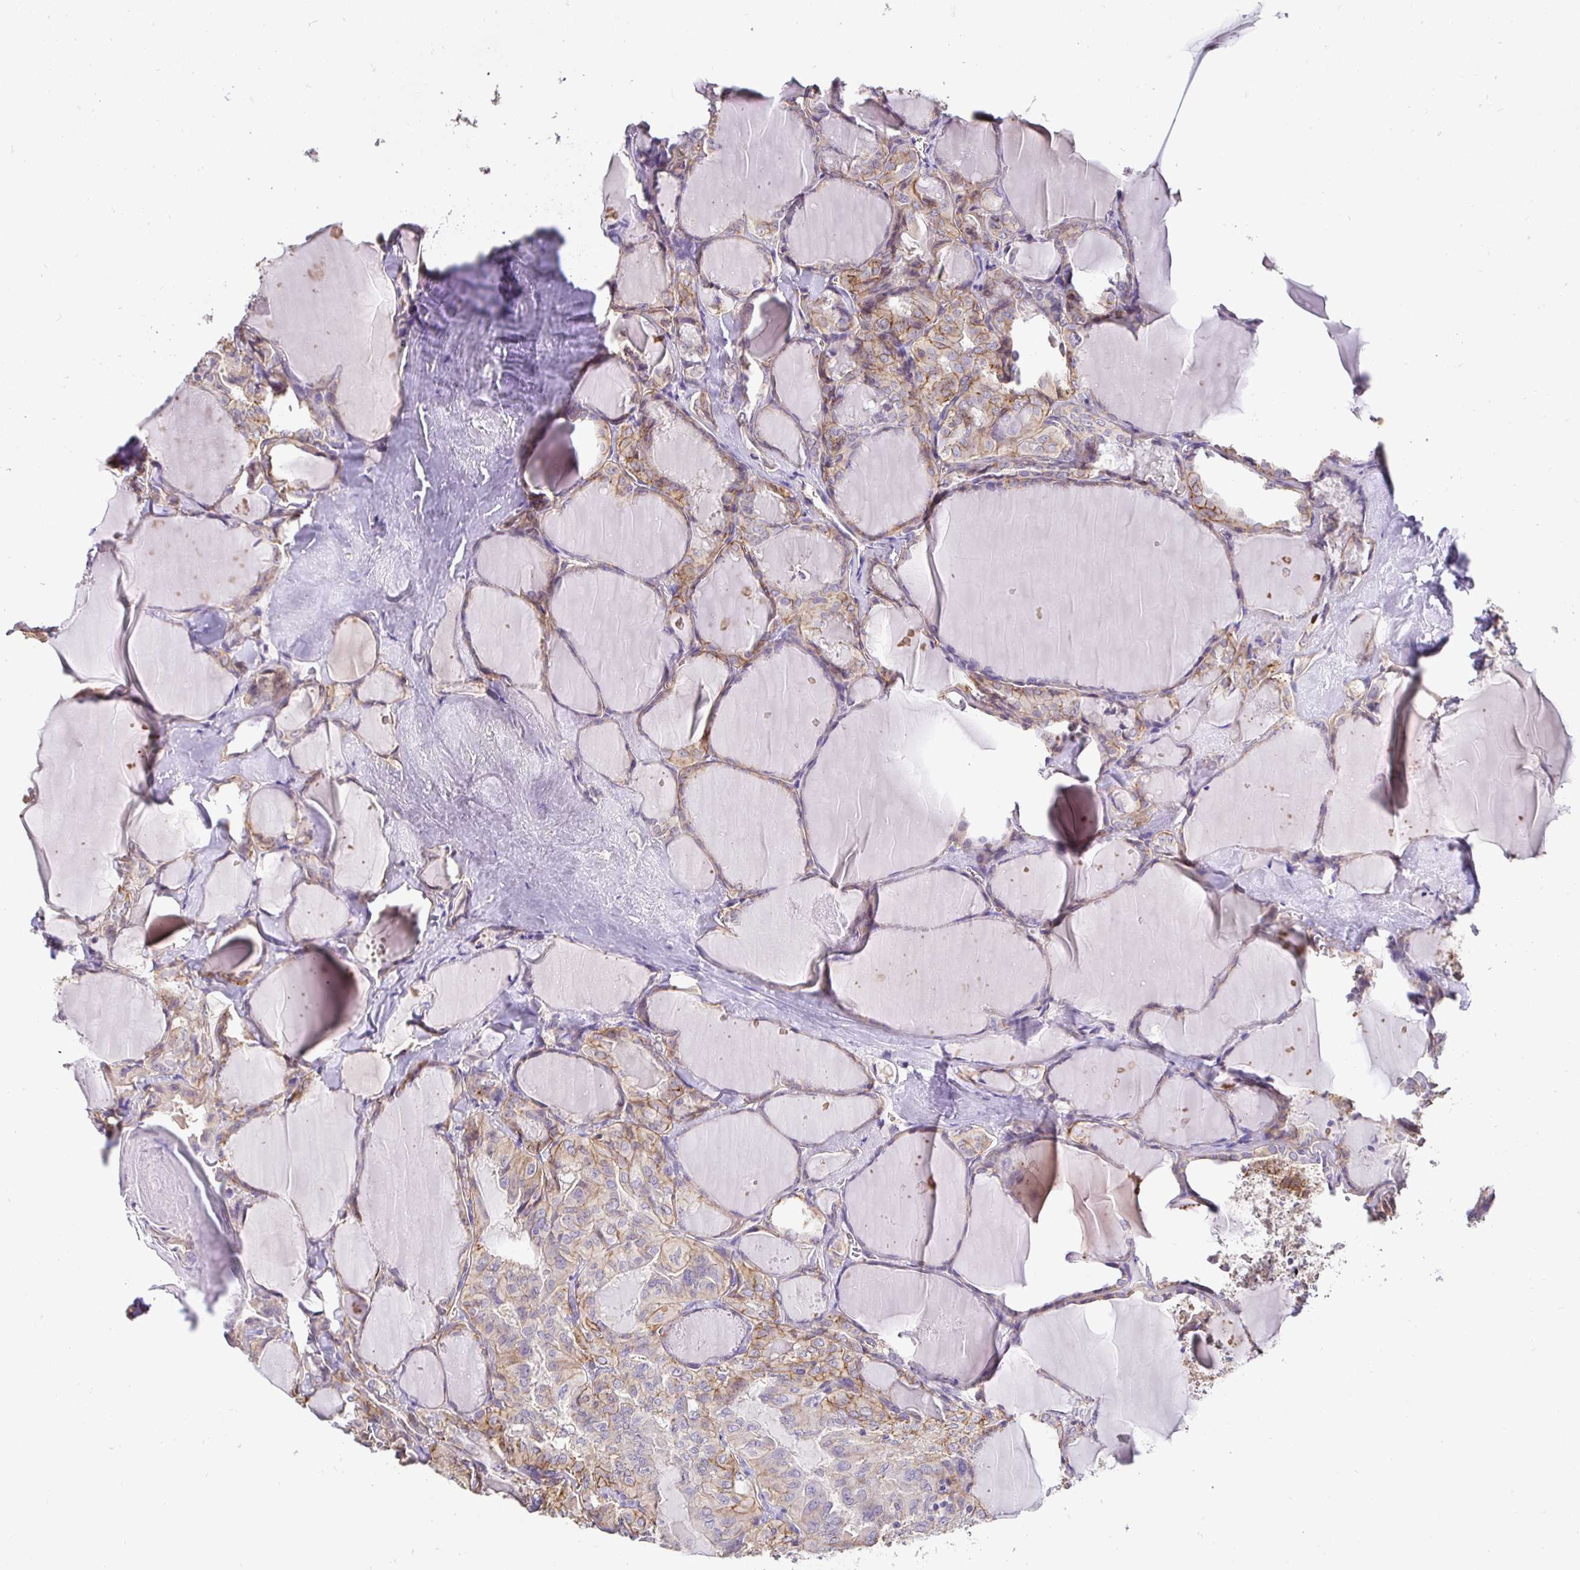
{"staining": {"intensity": "weak", "quantity": "25%-75%", "location": "cytoplasmic/membranous"}, "tissue": "thyroid cancer", "cell_type": "Tumor cells", "image_type": "cancer", "snomed": [{"axis": "morphology", "description": "Papillary adenocarcinoma, NOS"}, {"axis": "topography", "description": "Thyroid gland"}], "caption": "Thyroid cancer (papillary adenocarcinoma) was stained to show a protein in brown. There is low levels of weak cytoplasmic/membranous expression in approximately 25%-75% of tumor cells.", "gene": "SLC9A1", "patient": {"sex": "male", "age": 30}}